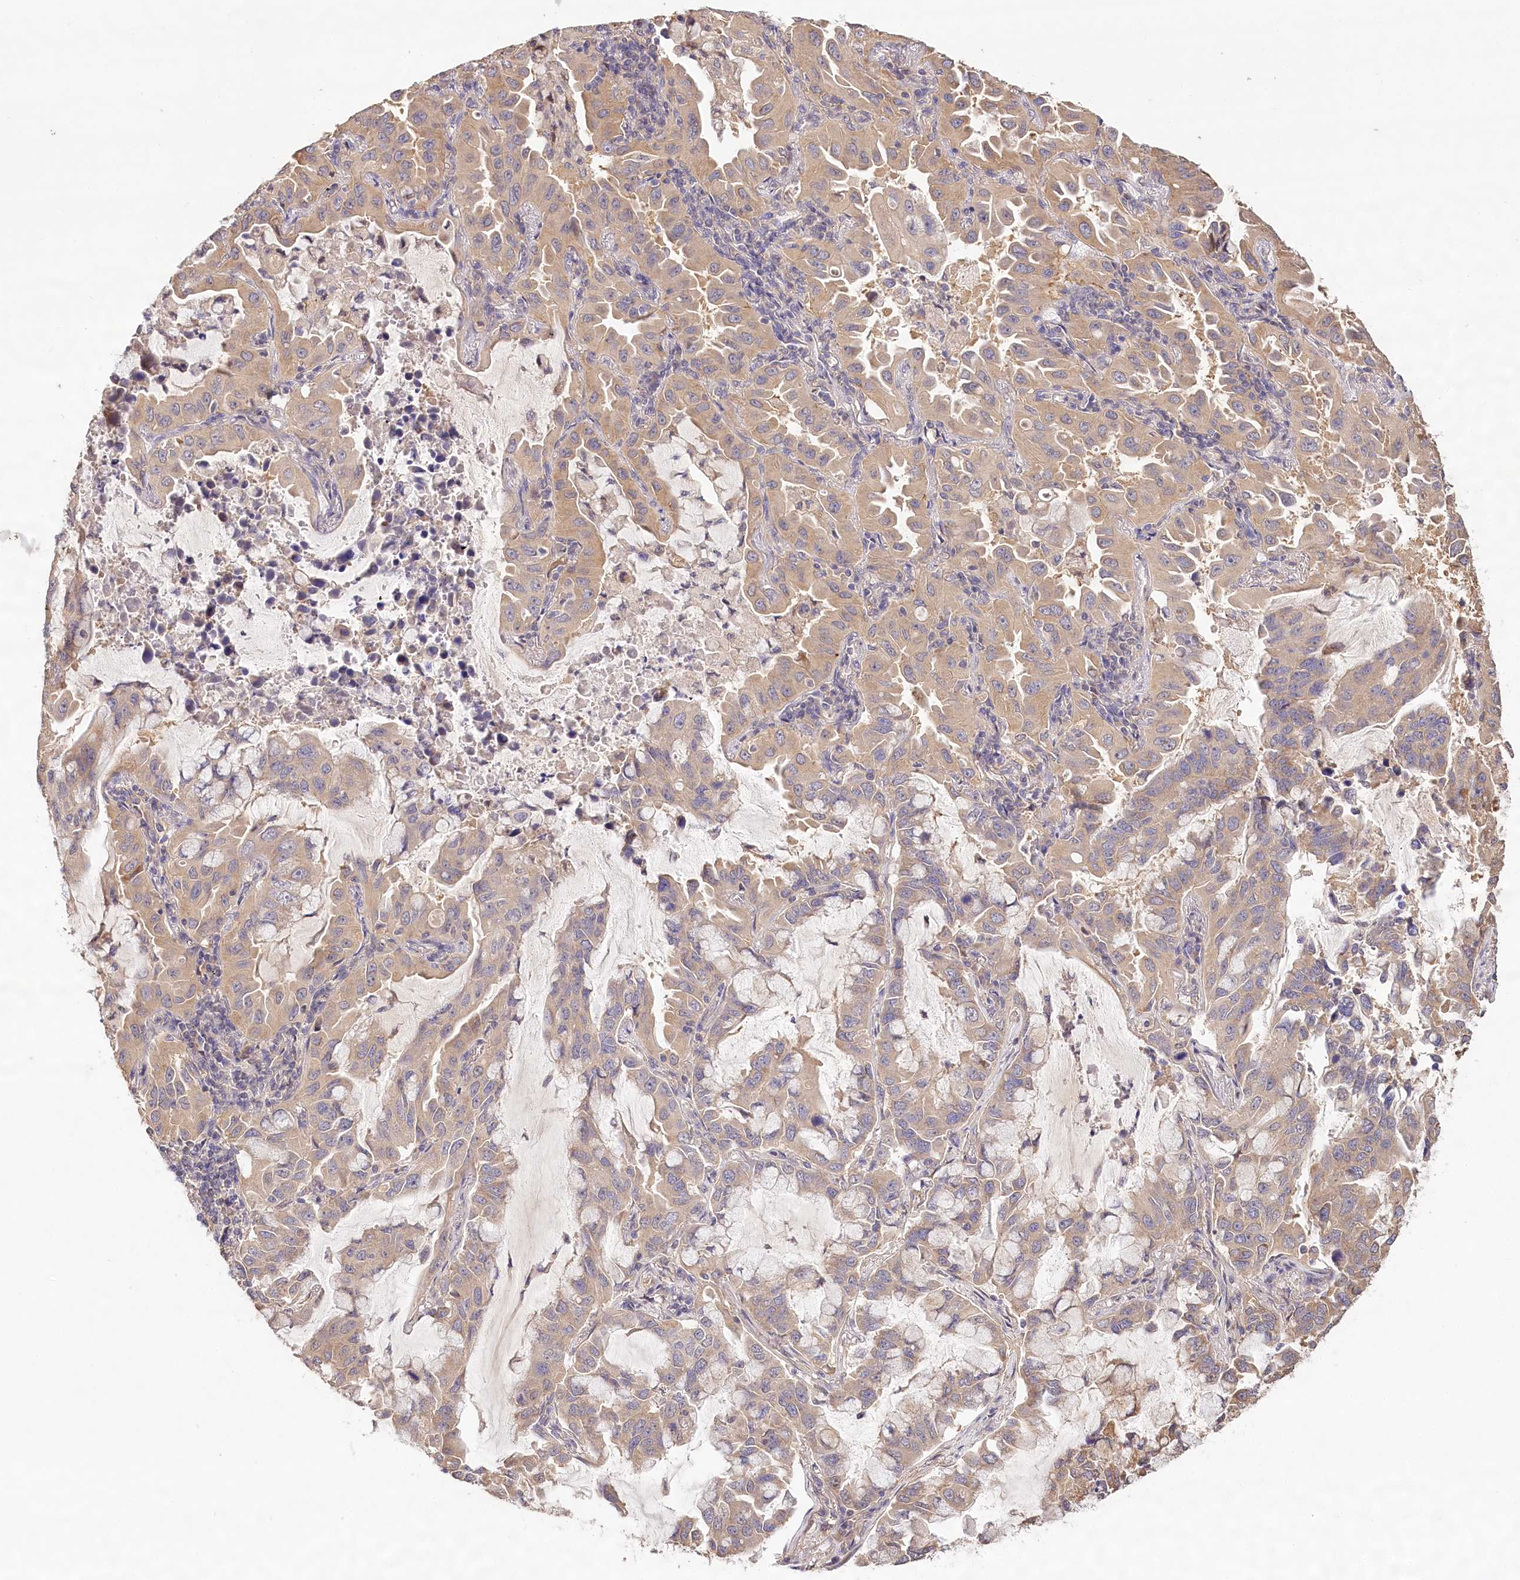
{"staining": {"intensity": "weak", "quantity": "25%-75%", "location": "cytoplasmic/membranous"}, "tissue": "lung cancer", "cell_type": "Tumor cells", "image_type": "cancer", "snomed": [{"axis": "morphology", "description": "Adenocarcinoma, NOS"}, {"axis": "topography", "description": "Lung"}], "caption": "Immunohistochemical staining of lung cancer exhibits low levels of weak cytoplasmic/membranous expression in approximately 25%-75% of tumor cells.", "gene": "LSS", "patient": {"sex": "male", "age": 64}}